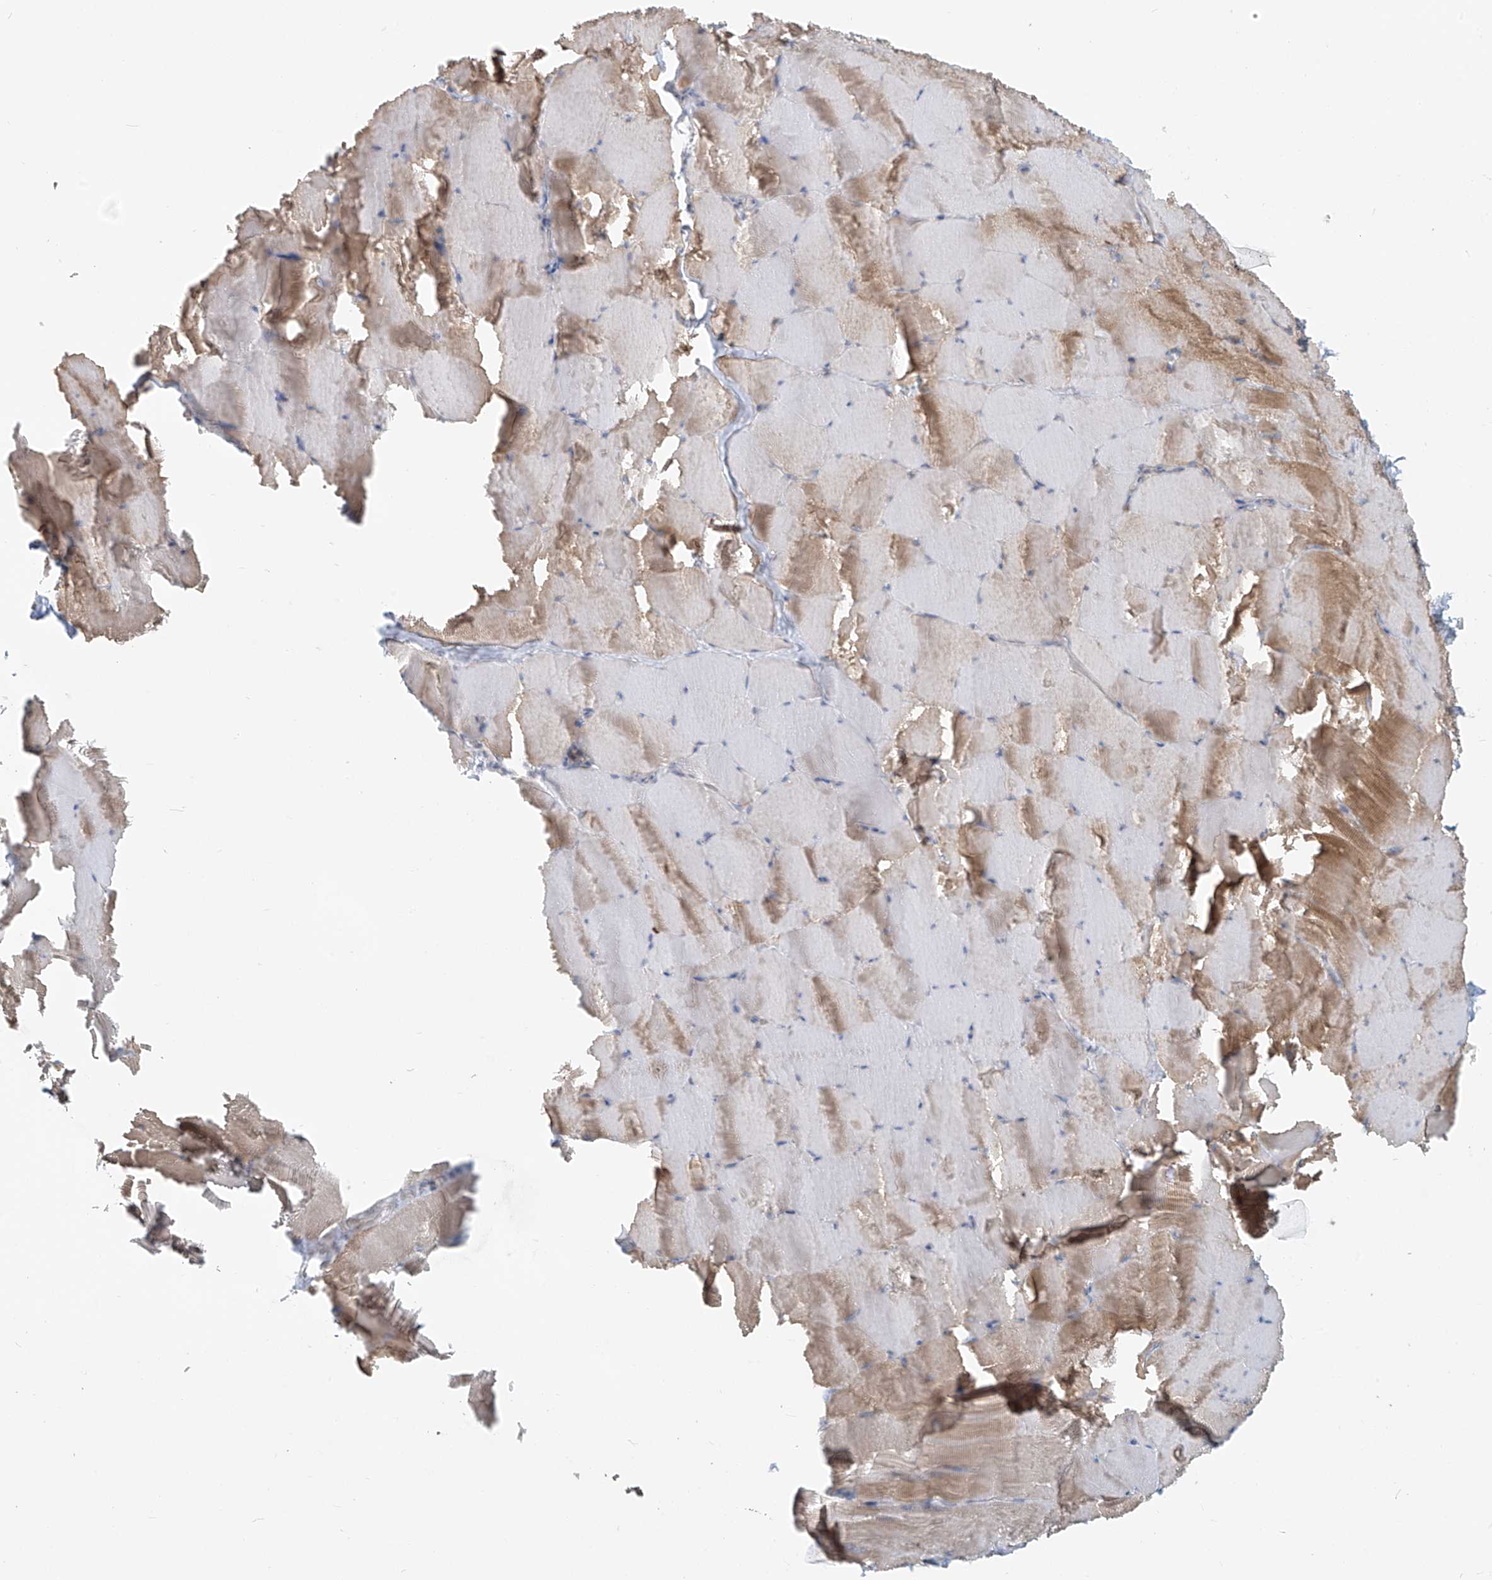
{"staining": {"intensity": "moderate", "quantity": "25%-75%", "location": "cytoplasmic/membranous"}, "tissue": "skeletal muscle", "cell_type": "Myocytes", "image_type": "normal", "snomed": [{"axis": "morphology", "description": "Normal tissue, NOS"}, {"axis": "topography", "description": "Skeletal muscle"}], "caption": "The image displays a brown stain indicating the presence of a protein in the cytoplasmic/membranous of myocytes in skeletal muscle.", "gene": "KATNIP", "patient": {"sex": "male", "age": 62}}